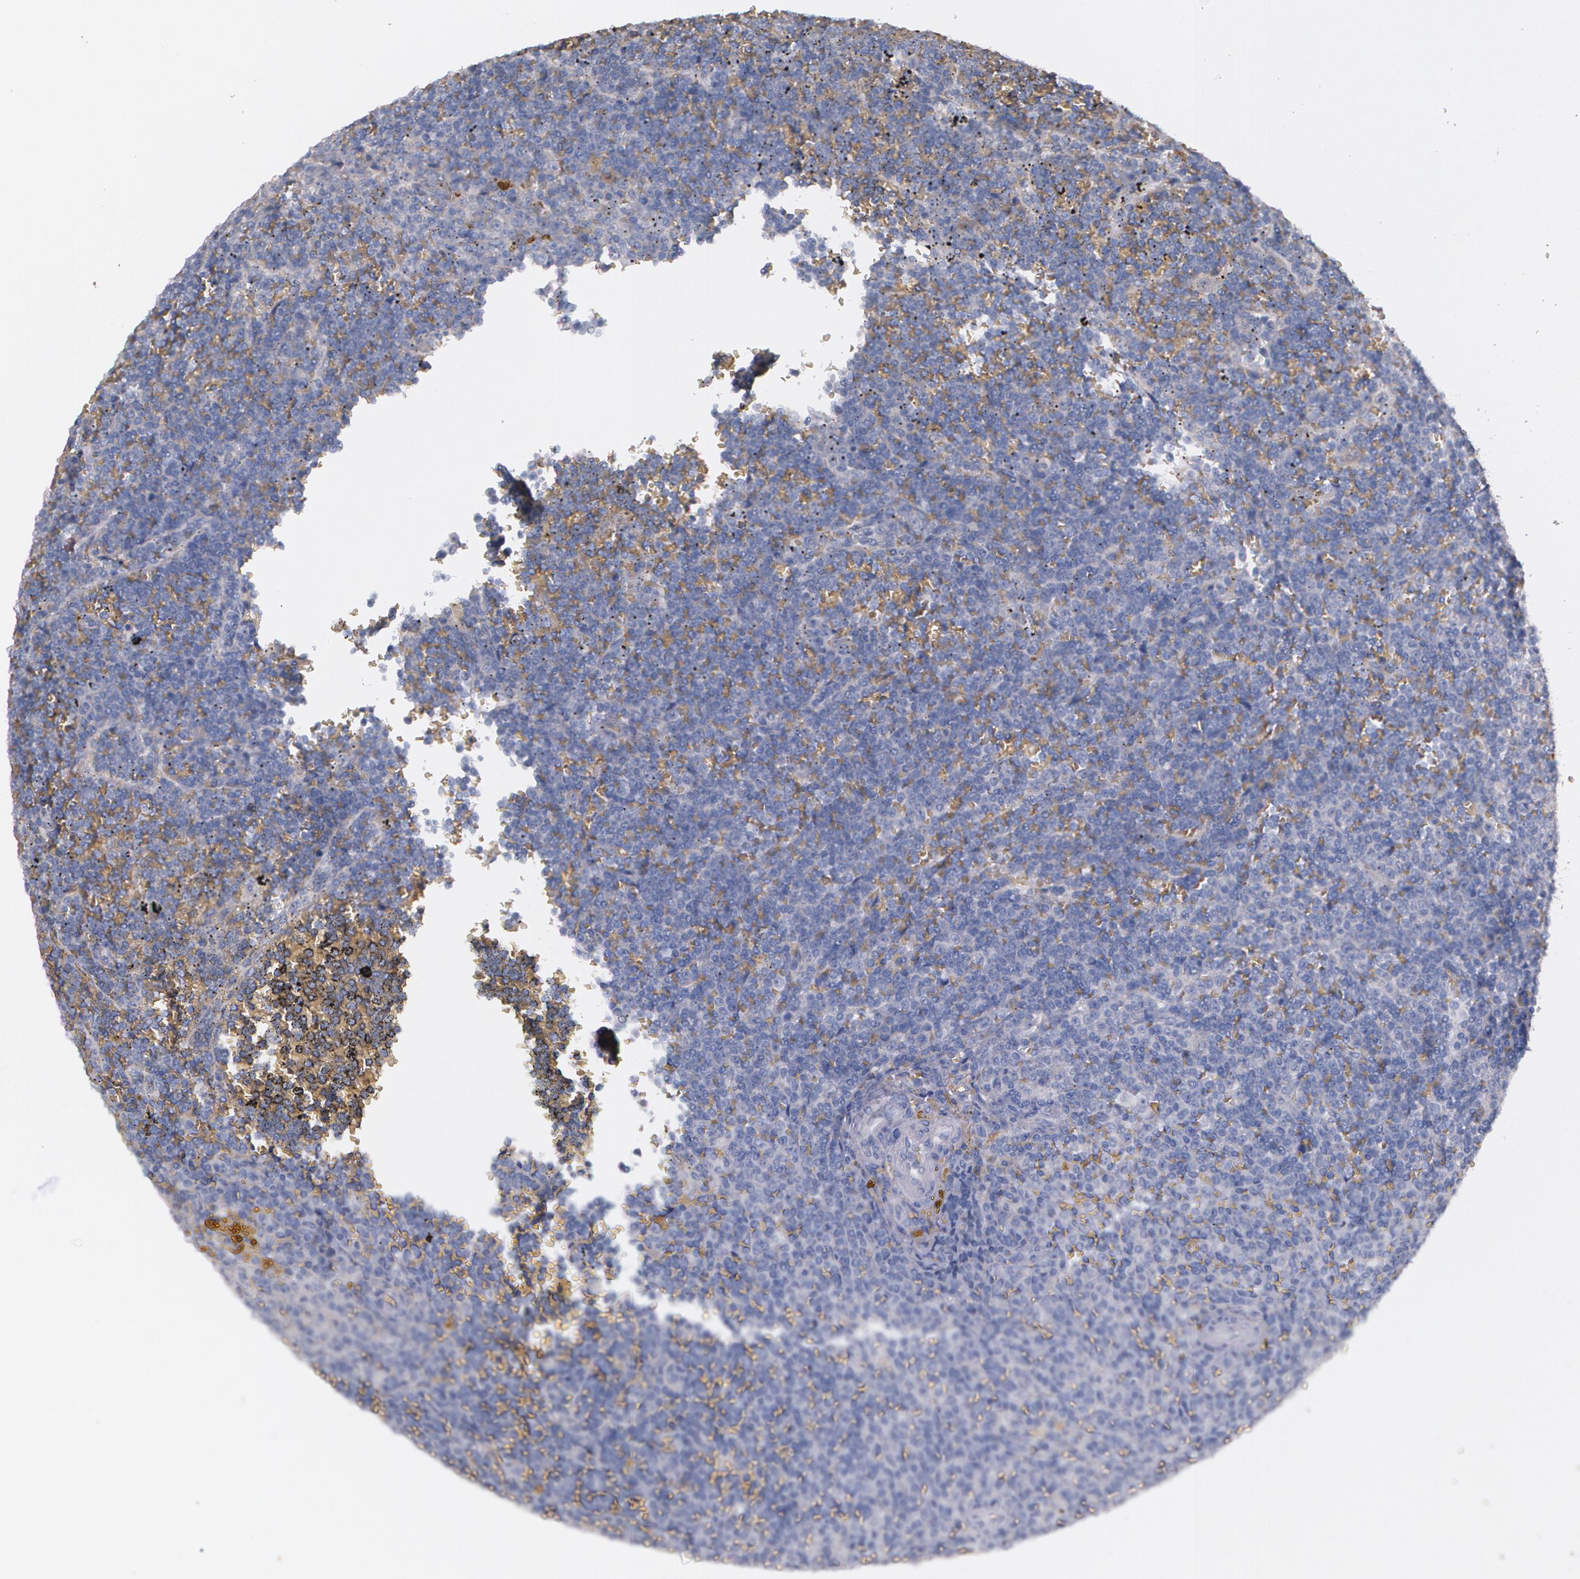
{"staining": {"intensity": "negative", "quantity": "none", "location": "none"}, "tissue": "lymphoma", "cell_type": "Tumor cells", "image_type": "cancer", "snomed": [{"axis": "morphology", "description": "Malignant lymphoma, non-Hodgkin's type, Low grade"}, {"axis": "topography", "description": "Spleen"}], "caption": "Human malignant lymphoma, non-Hodgkin's type (low-grade) stained for a protein using immunohistochemistry (IHC) shows no staining in tumor cells.", "gene": "AMBP", "patient": {"sex": "male", "age": 80}}